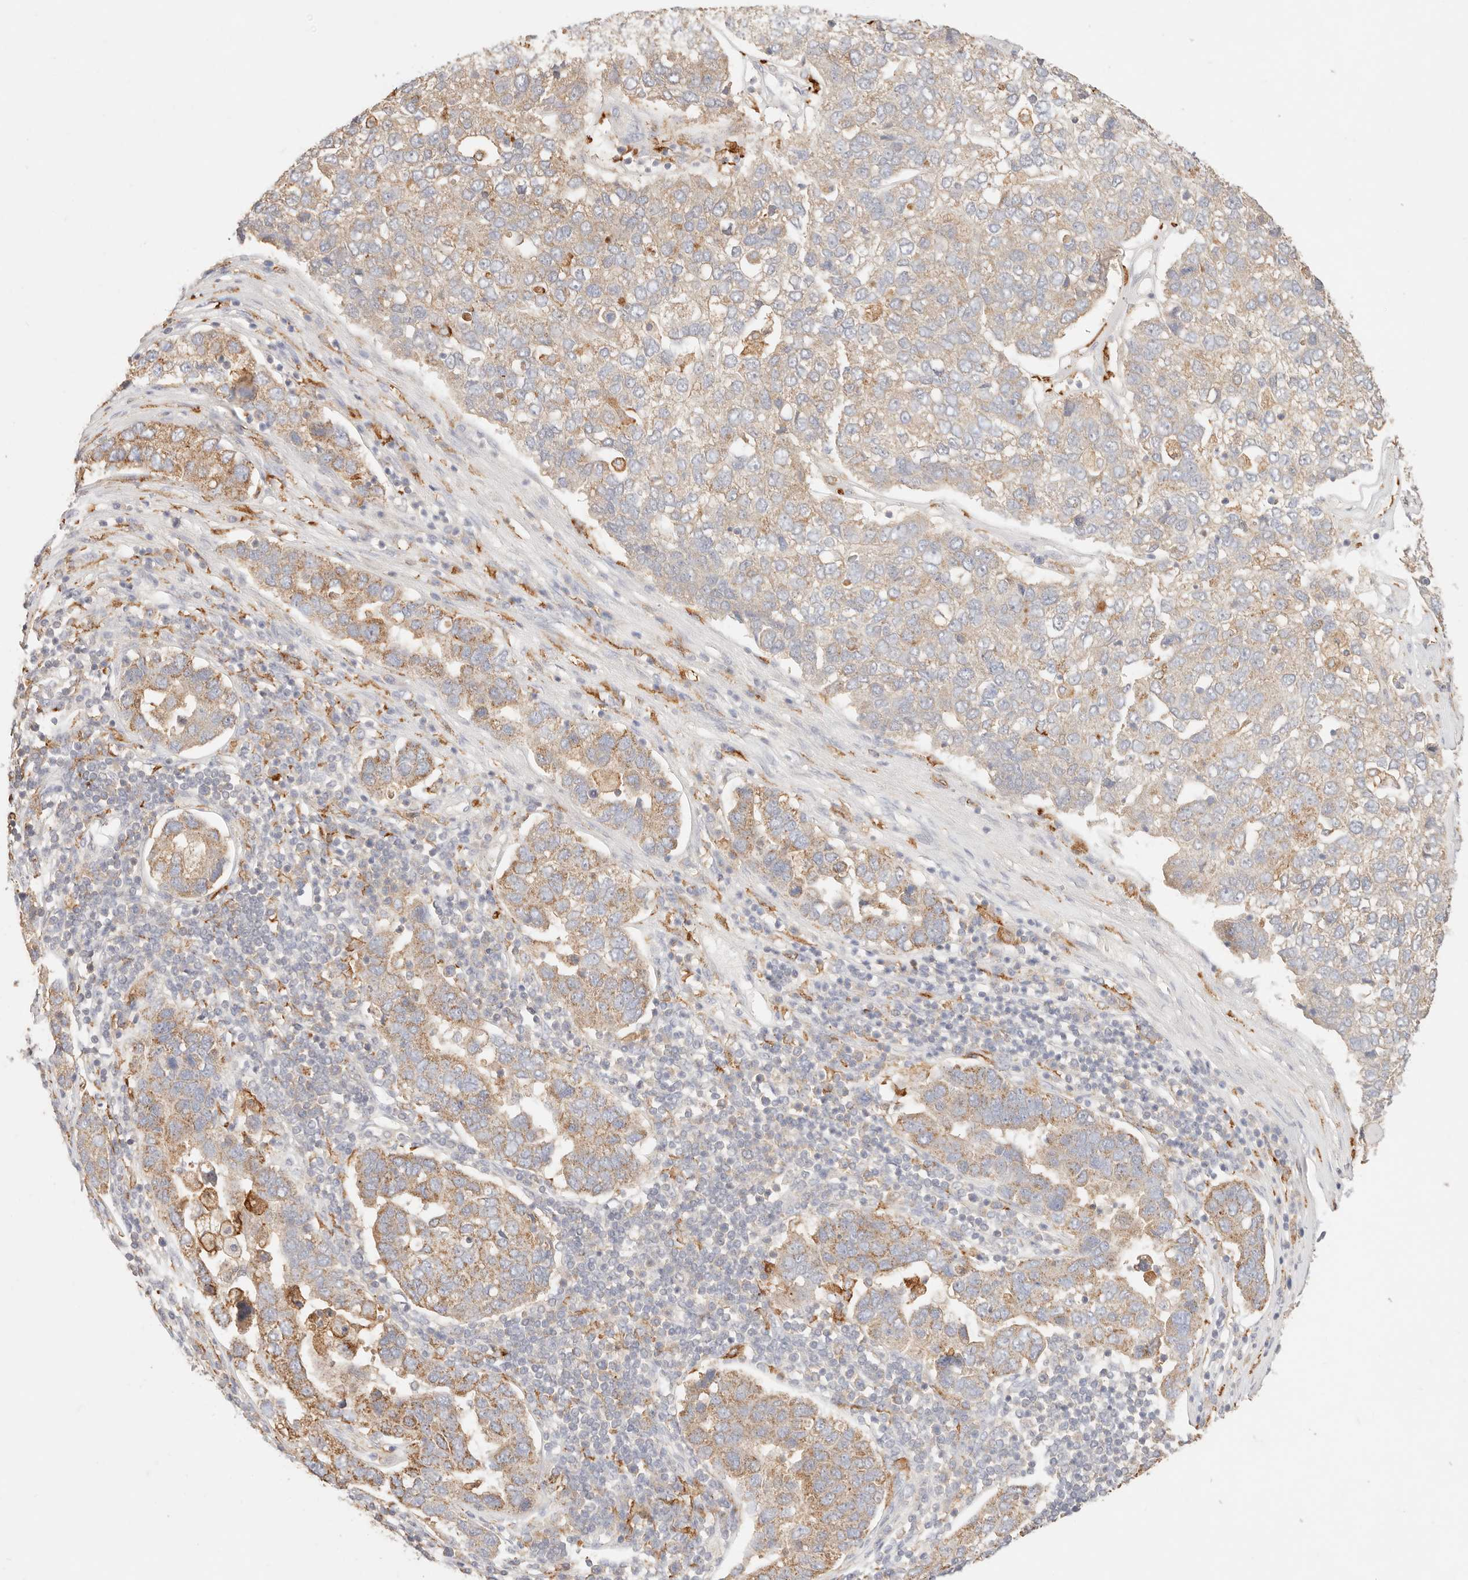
{"staining": {"intensity": "moderate", "quantity": ">75%", "location": "cytoplasmic/membranous"}, "tissue": "pancreatic cancer", "cell_type": "Tumor cells", "image_type": "cancer", "snomed": [{"axis": "morphology", "description": "Adenocarcinoma, NOS"}, {"axis": "topography", "description": "Pancreas"}], "caption": "An image showing moderate cytoplasmic/membranous staining in about >75% of tumor cells in adenocarcinoma (pancreatic), as visualized by brown immunohistochemical staining.", "gene": "HK2", "patient": {"sex": "female", "age": 61}}